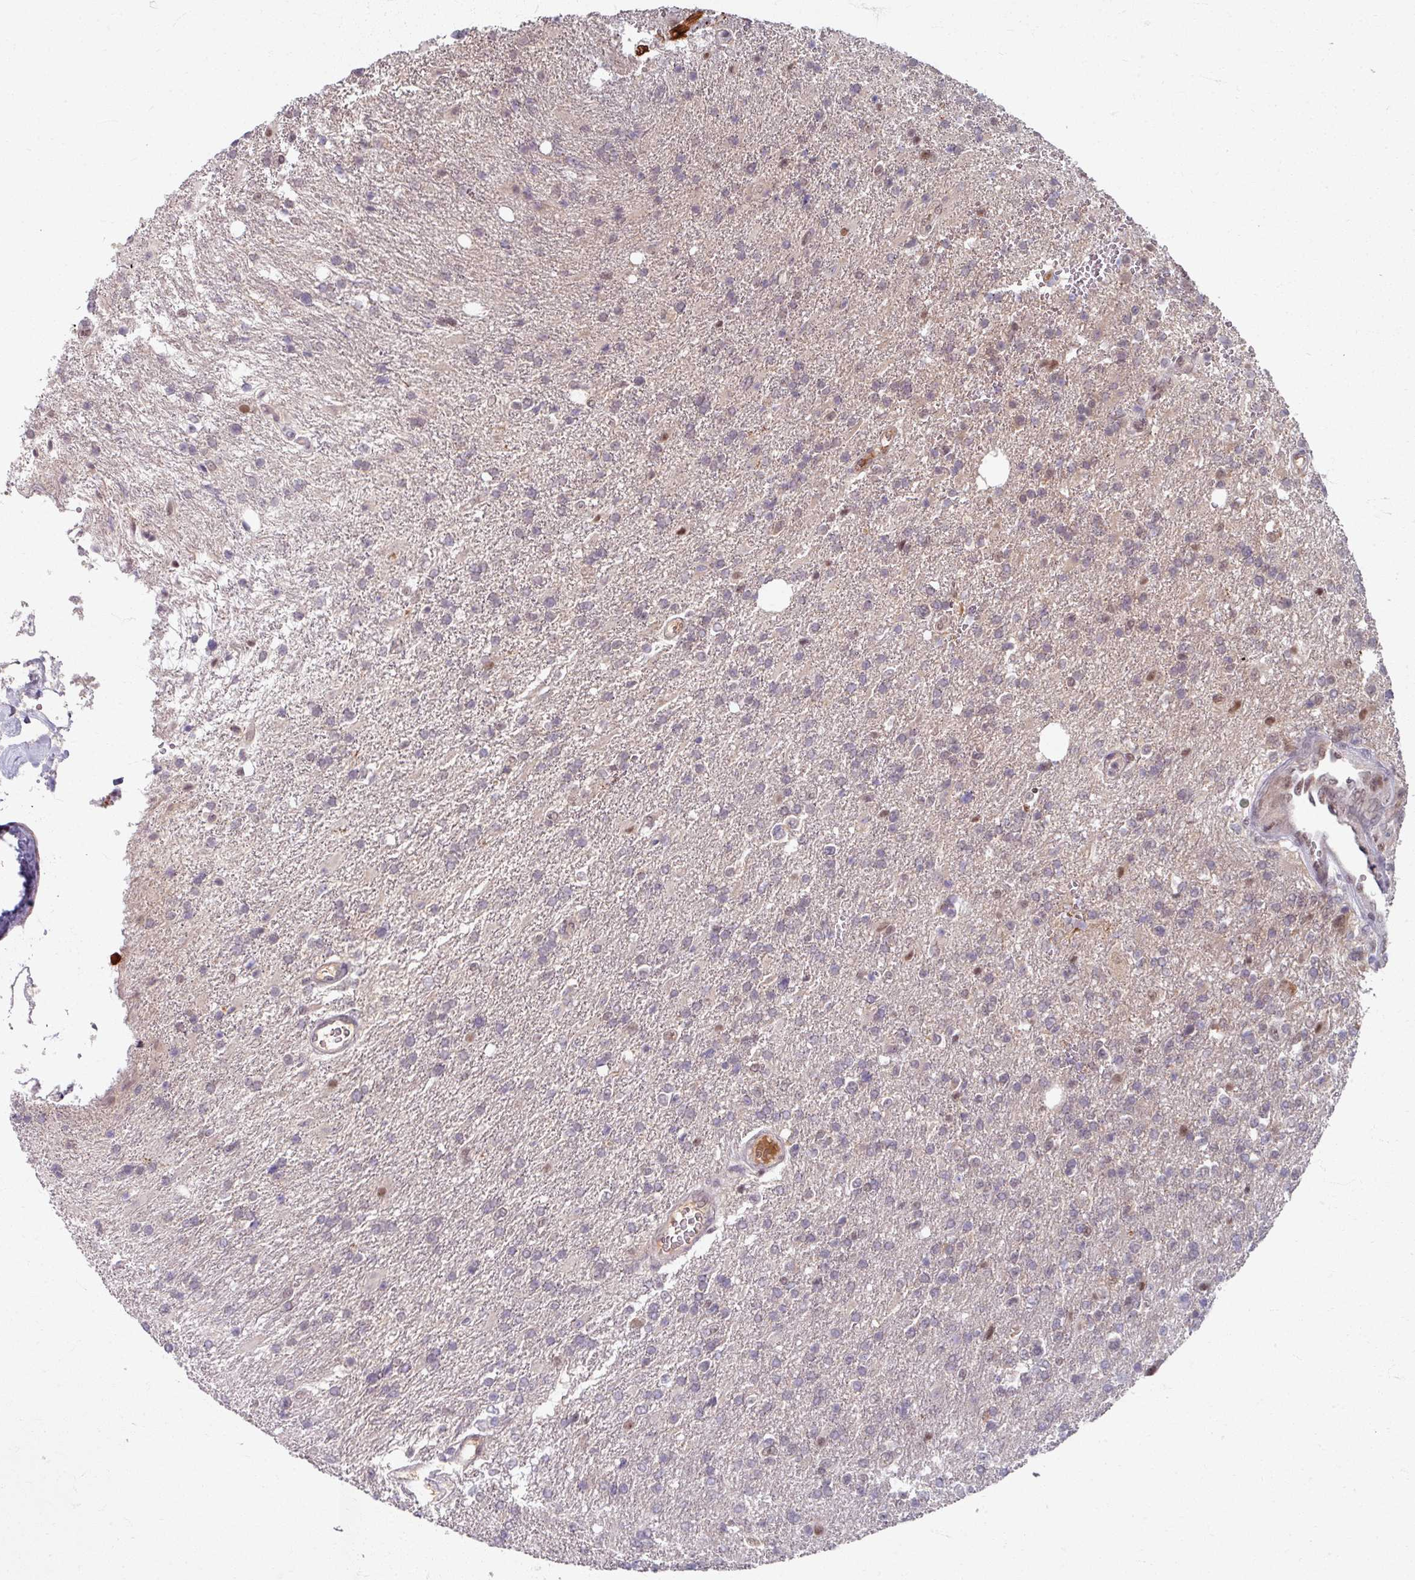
{"staining": {"intensity": "weak", "quantity": "<25%", "location": "cytoplasmic/membranous"}, "tissue": "glioma", "cell_type": "Tumor cells", "image_type": "cancer", "snomed": [{"axis": "morphology", "description": "Glioma, malignant, High grade"}, {"axis": "topography", "description": "Brain"}], "caption": "Protein analysis of high-grade glioma (malignant) shows no significant staining in tumor cells. The staining was performed using DAB (3,3'-diaminobenzidine) to visualize the protein expression in brown, while the nuclei were stained in blue with hematoxylin (Magnification: 20x).", "gene": "KLC3", "patient": {"sex": "male", "age": 56}}